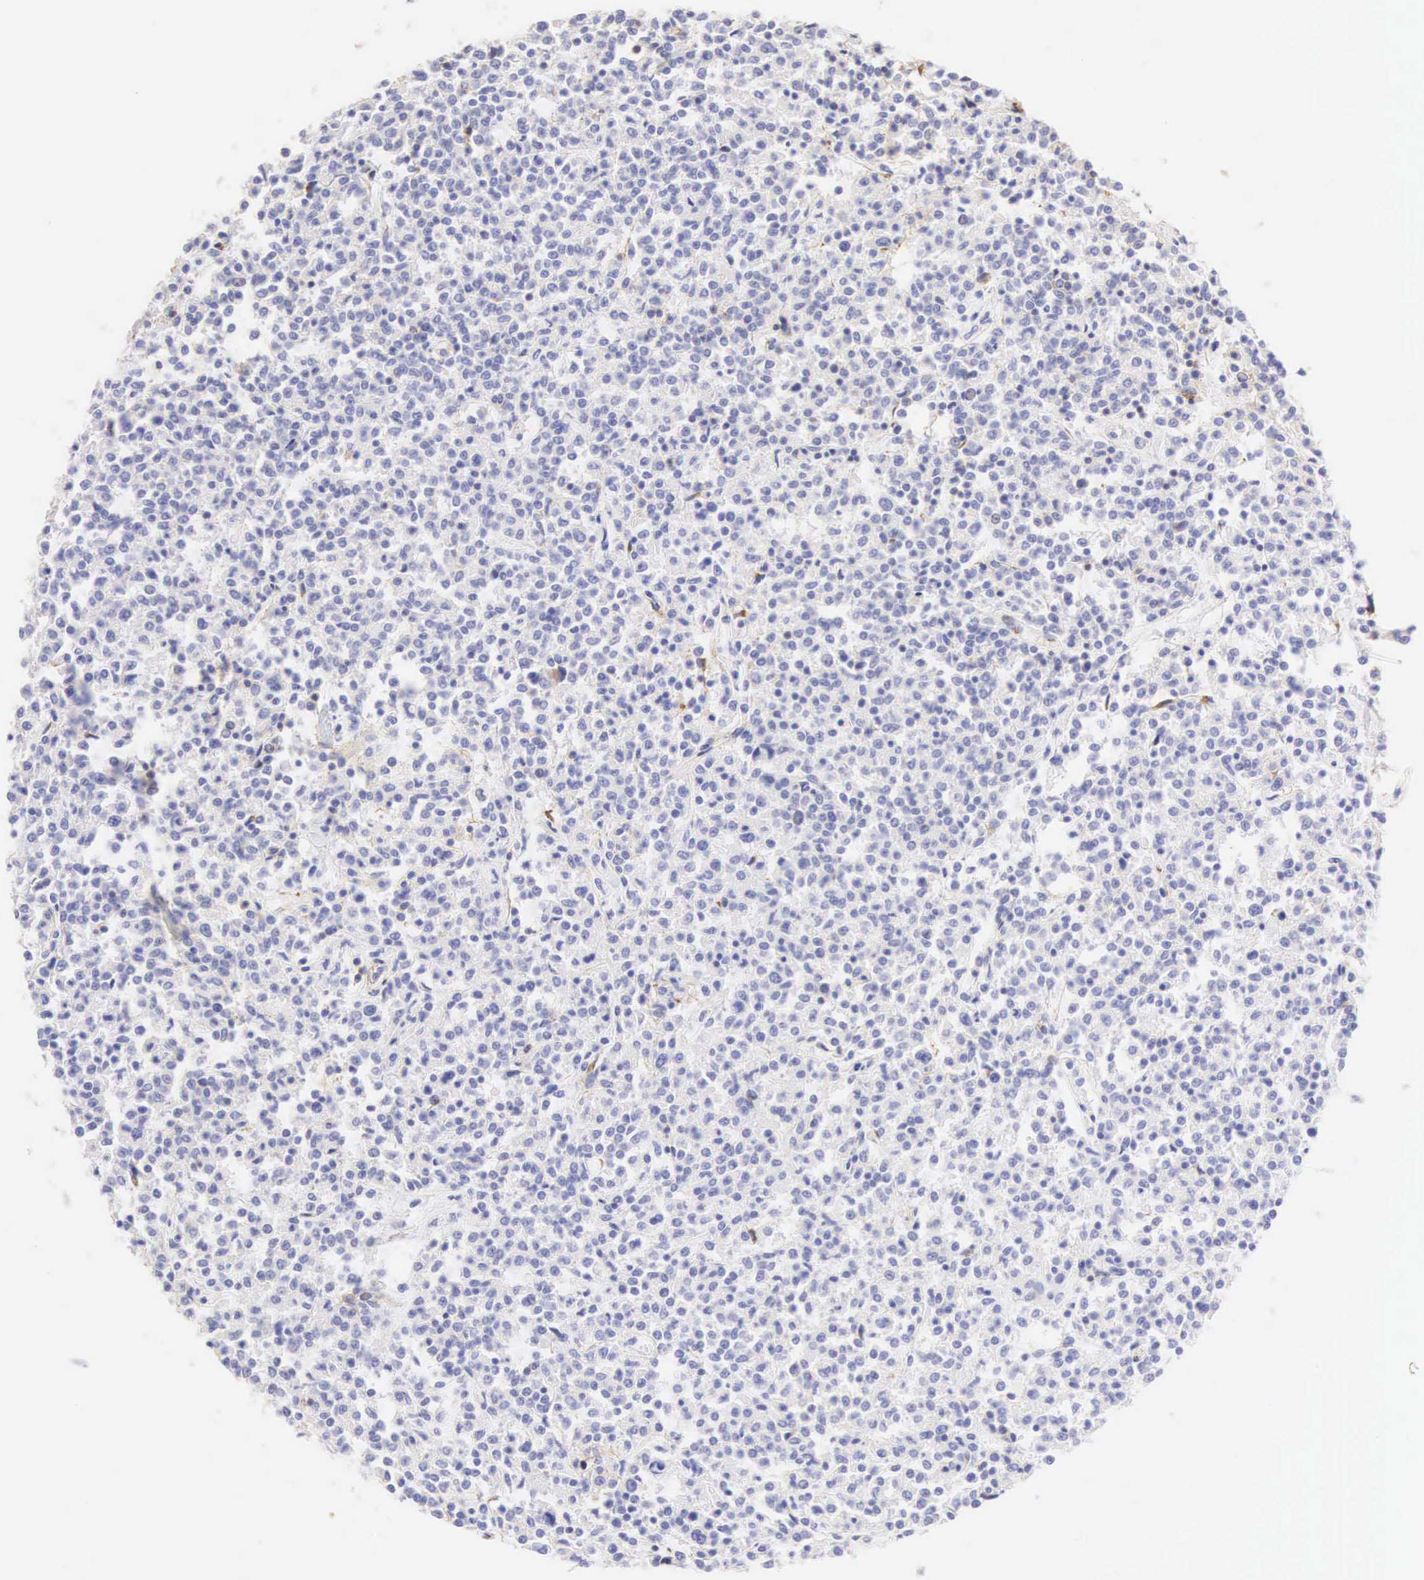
{"staining": {"intensity": "negative", "quantity": "none", "location": "none"}, "tissue": "lymphoma", "cell_type": "Tumor cells", "image_type": "cancer", "snomed": [{"axis": "morphology", "description": "Malignant lymphoma, non-Hodgkin's type, Low grade"}, {"axis": "topography", "description": "Small intestine"}], "caption": "A histopathology image of human low-grade malignant lymphoma, non-Hodgkin's type is negative for staining in tumor cells. (DAB IHC visualized using brightfield microscopy, high magnification).", "gene": "CD99", "patient": {"sex": "female", "age": 59}}